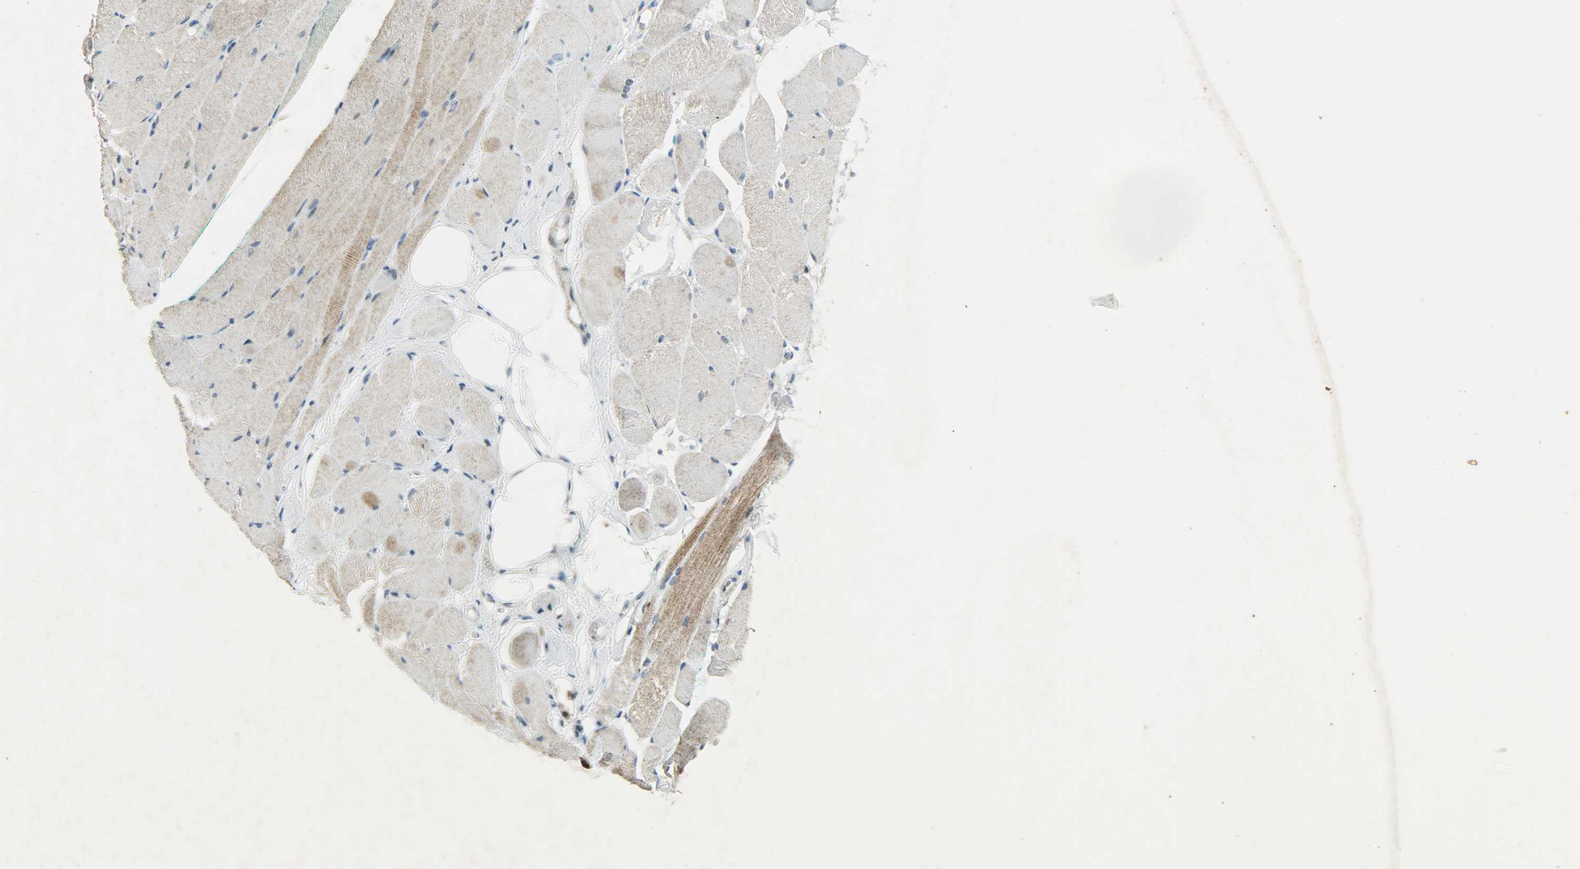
{"staining": {"intensity": "moderate", "quantity": "25%-75%", "location": "cytoplasmic/membranous"}, "tissue": "skeletal muscle", "cell_type": "Myocytes", "image_type": "normal", "snomed": [{"axis": "morphology", "description": "Normal tissue, NOS"}, {"axis": "topography", "description": "Skeletal muscle"}, {"axis": "topography", "description": "Peripheral nerve tissue"}], "caption": "IHC of normal human skeletal muscle displays medium levels of moderate cytoplasmic/membranous positivity in about 25%-75% of myocytes.", "gene": "AURKB", "patient": {"sex": "female", "age": 84}}